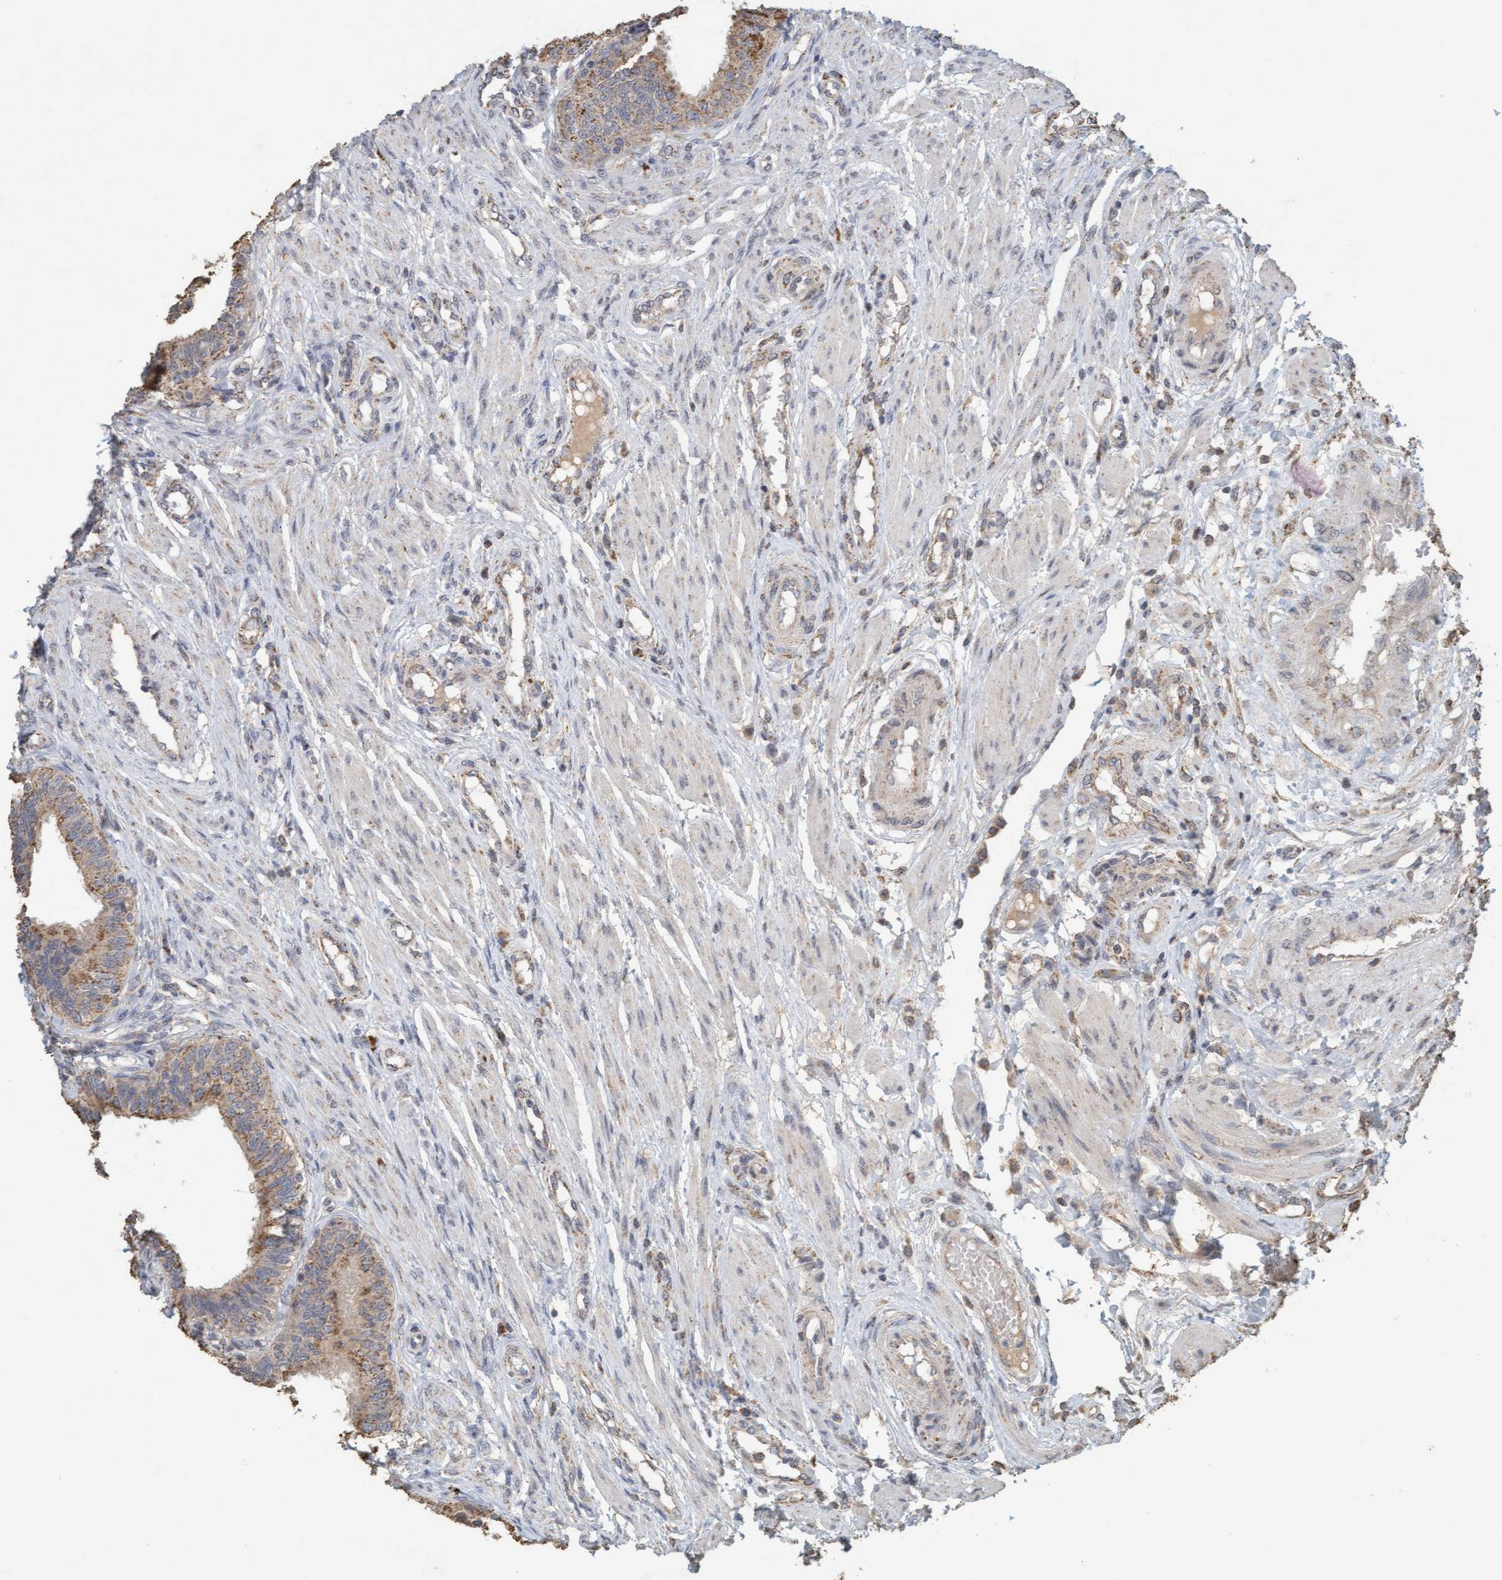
{"staining": {"intensity": "weak", "quantity": ">75%", "location": "cytoplasmic/membranous"}, "tissue": "fallopian tube", "cell_type": "Glandular cells", "image_type": "normal", "snomed": [{"axis": "morphology", "description": "Normal tissue, NOS"}, {"axis": "topography", "description": "Fallopian tube"}, {"axis": "topography", "description": "Placenta"}], "caption": "Weak cytoplasmic/membranous expression for a protein is present in approximately >75% of glandular cells of normal fallopian tube using immunohistochemistry.", "gene": "VSIG8", "patient": {"sex": "female", "age": 34}}